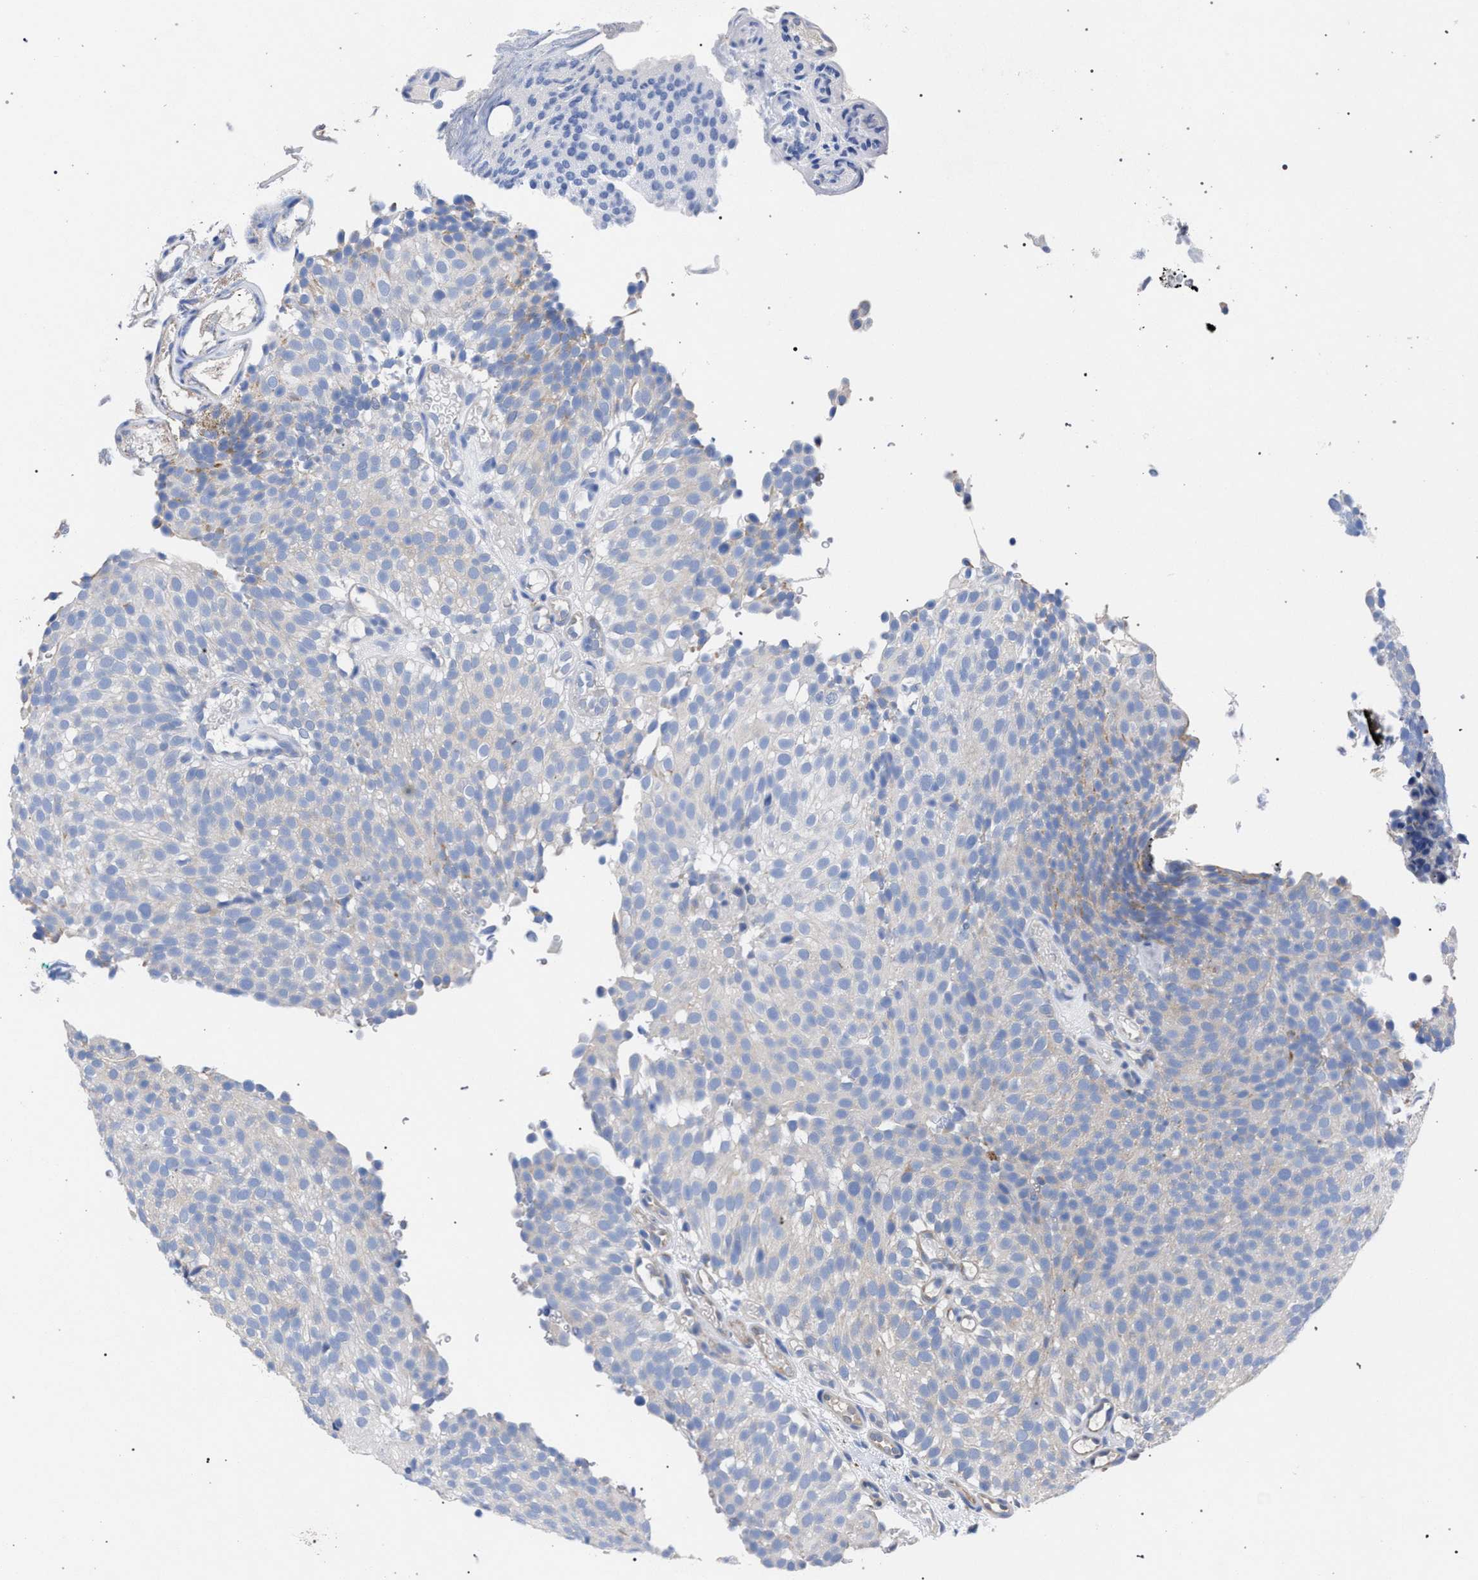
{"staining": {"intensity": "negative", "quantity": "none", "location": "none"}, "tissue": "urothelial cancer", "cell_type": "Tumor cells", "image_type": "cancer", "snomed": [{"axis": "morphology", "description": "Urothelial carcinoma, Low grade"}, {"axis": "topography", "description": "Urinary bladder"}], "caption": "An image of low-grade urothelial carcinoma stained for a protein shows no brown staining in tumor cells. Brightfield microscopy of IHC stained with DAB (brown) and hematoxylin (blue), captured at high magnification.", "gene": "GMPR", "patient": {"sex": "male", "age": 78}}